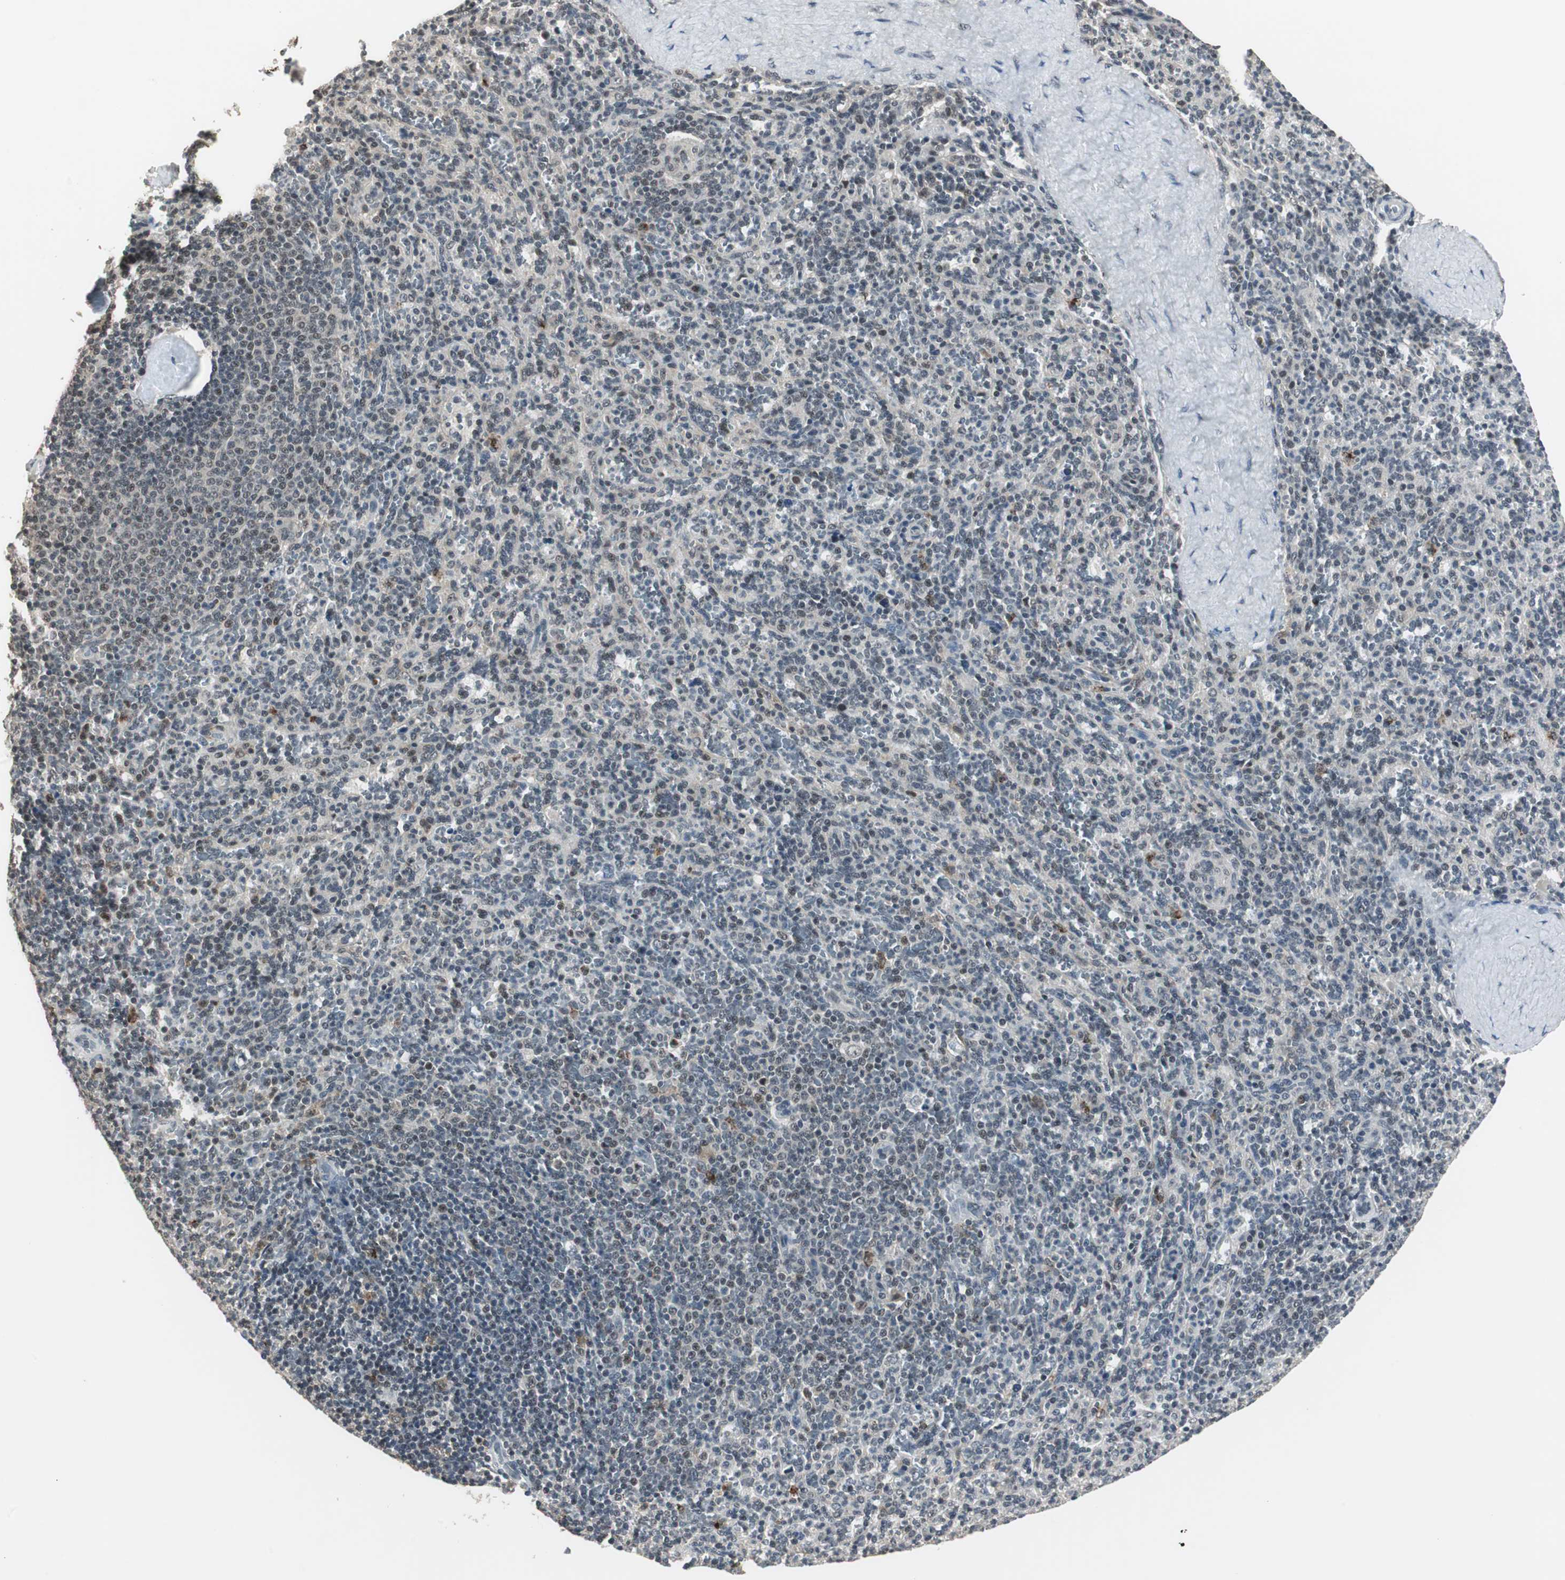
{"staining": {"intensity": "negative", "quantity": "none", "location": "none"}, "tissue": "spleen", "cell_type": "Cells in red pulp", "image_type": "normal", "snomed": [{"axis": "morphology", "description": "Normal tissue, NOS"}, {"axis": "topography", "description": "Spleen"}], "caption": "This is an immunohistochemistry histopathology image of benign human spleen. There is no staining in cells in red pulp.", "gene": "MKX", "patient": {"sex": "male", "age": 36}}